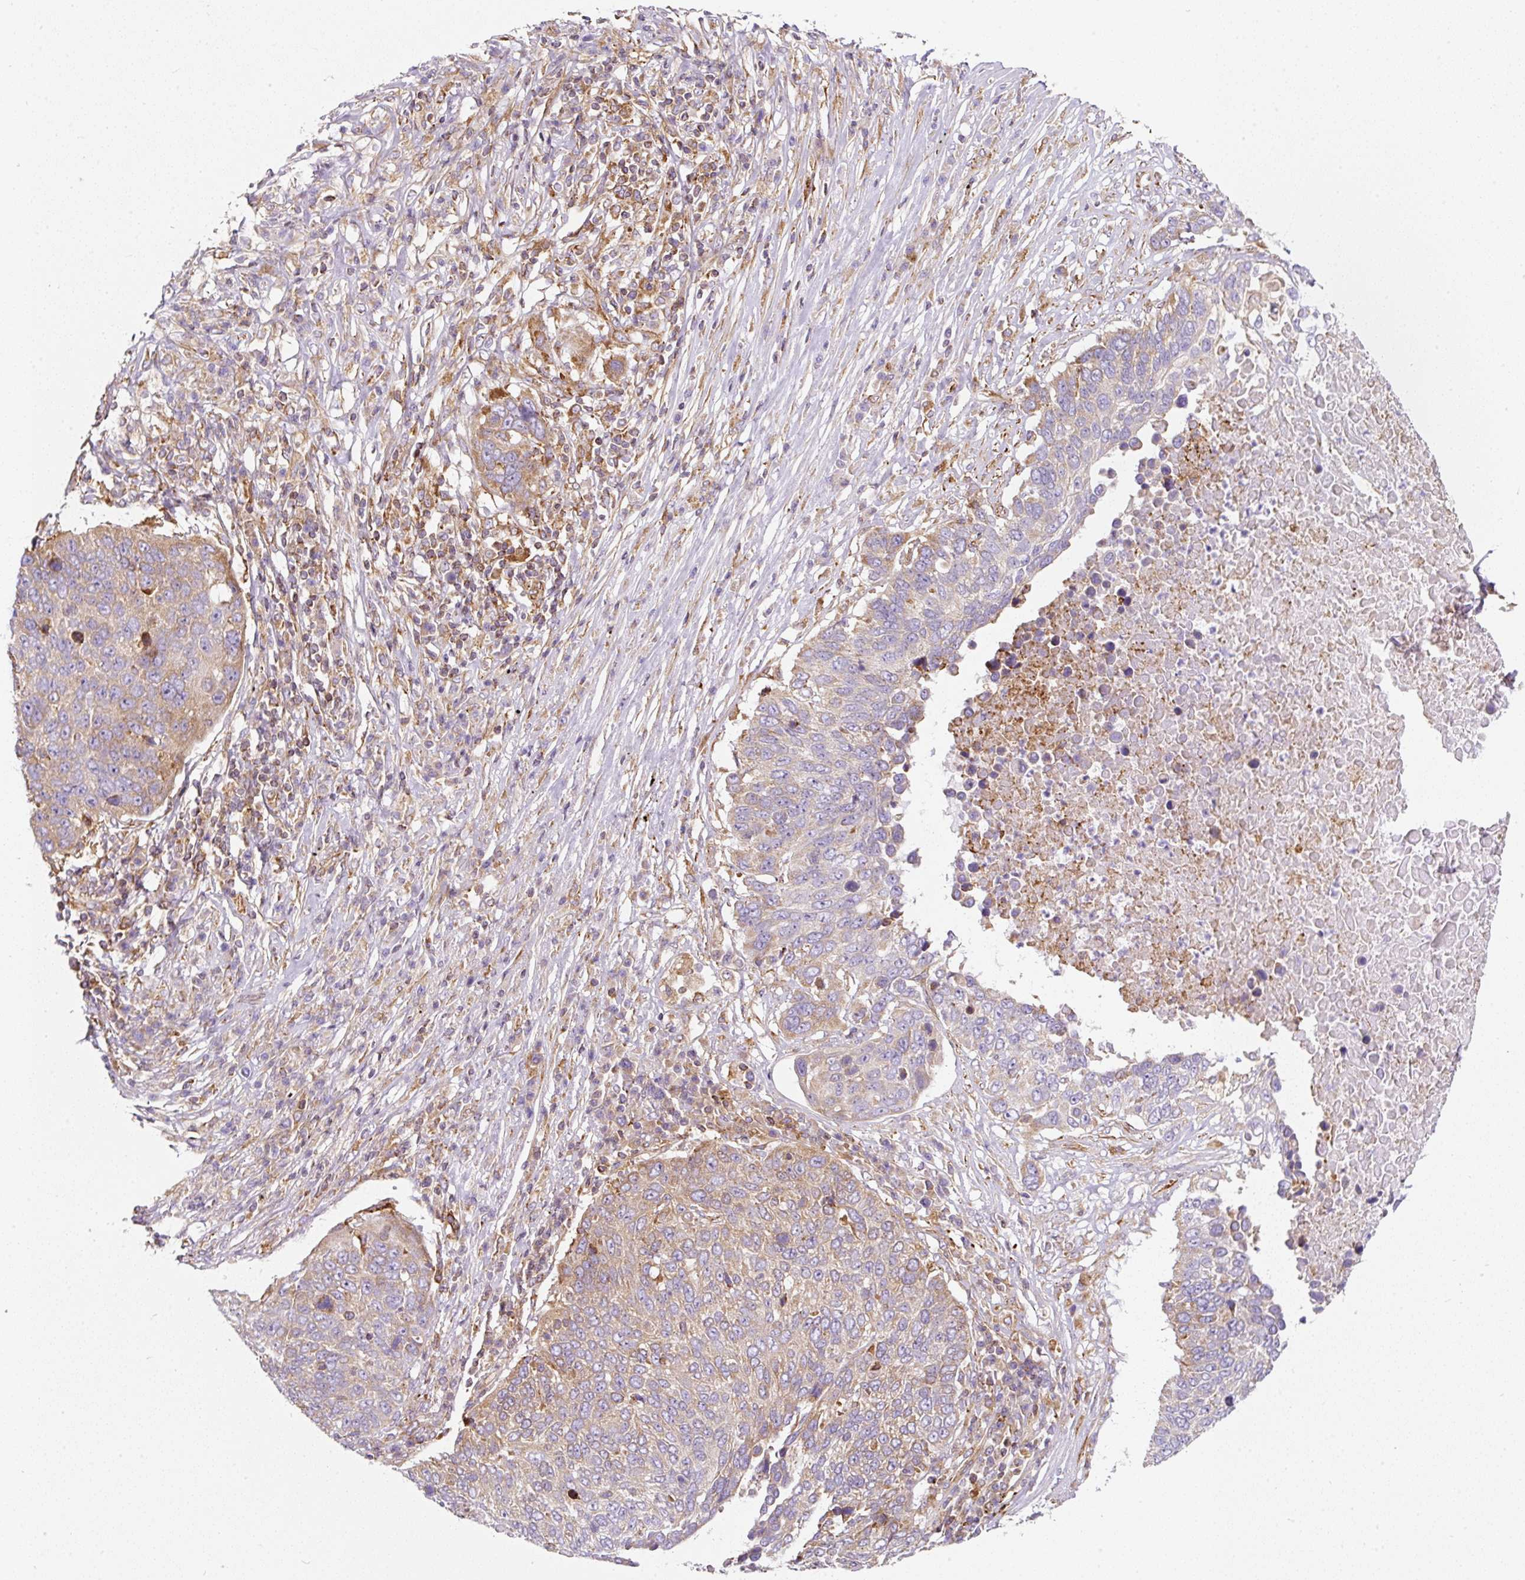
{"staining": {"intensity": "moderate", "quantity": "<25%", "location": "cytoplasmic/membranous"}, "tissue": "lung cancer", "cell_type": "Tumor cells", "image_type": "cancer", "snomed": [{"axis": "morphology", "description": "Squamous cell carcinoma, NOS"}, {"axis": "topography", "description": "Lung"}], "caption": "DAB immunohistochemical staining of human lung cancer exhibits moderate cytoplasmic/membranous protein positivity in approximately <25% of tumor cells.", "gene": "ERAP2", "patient": {"sex": "male", "age": 66}}